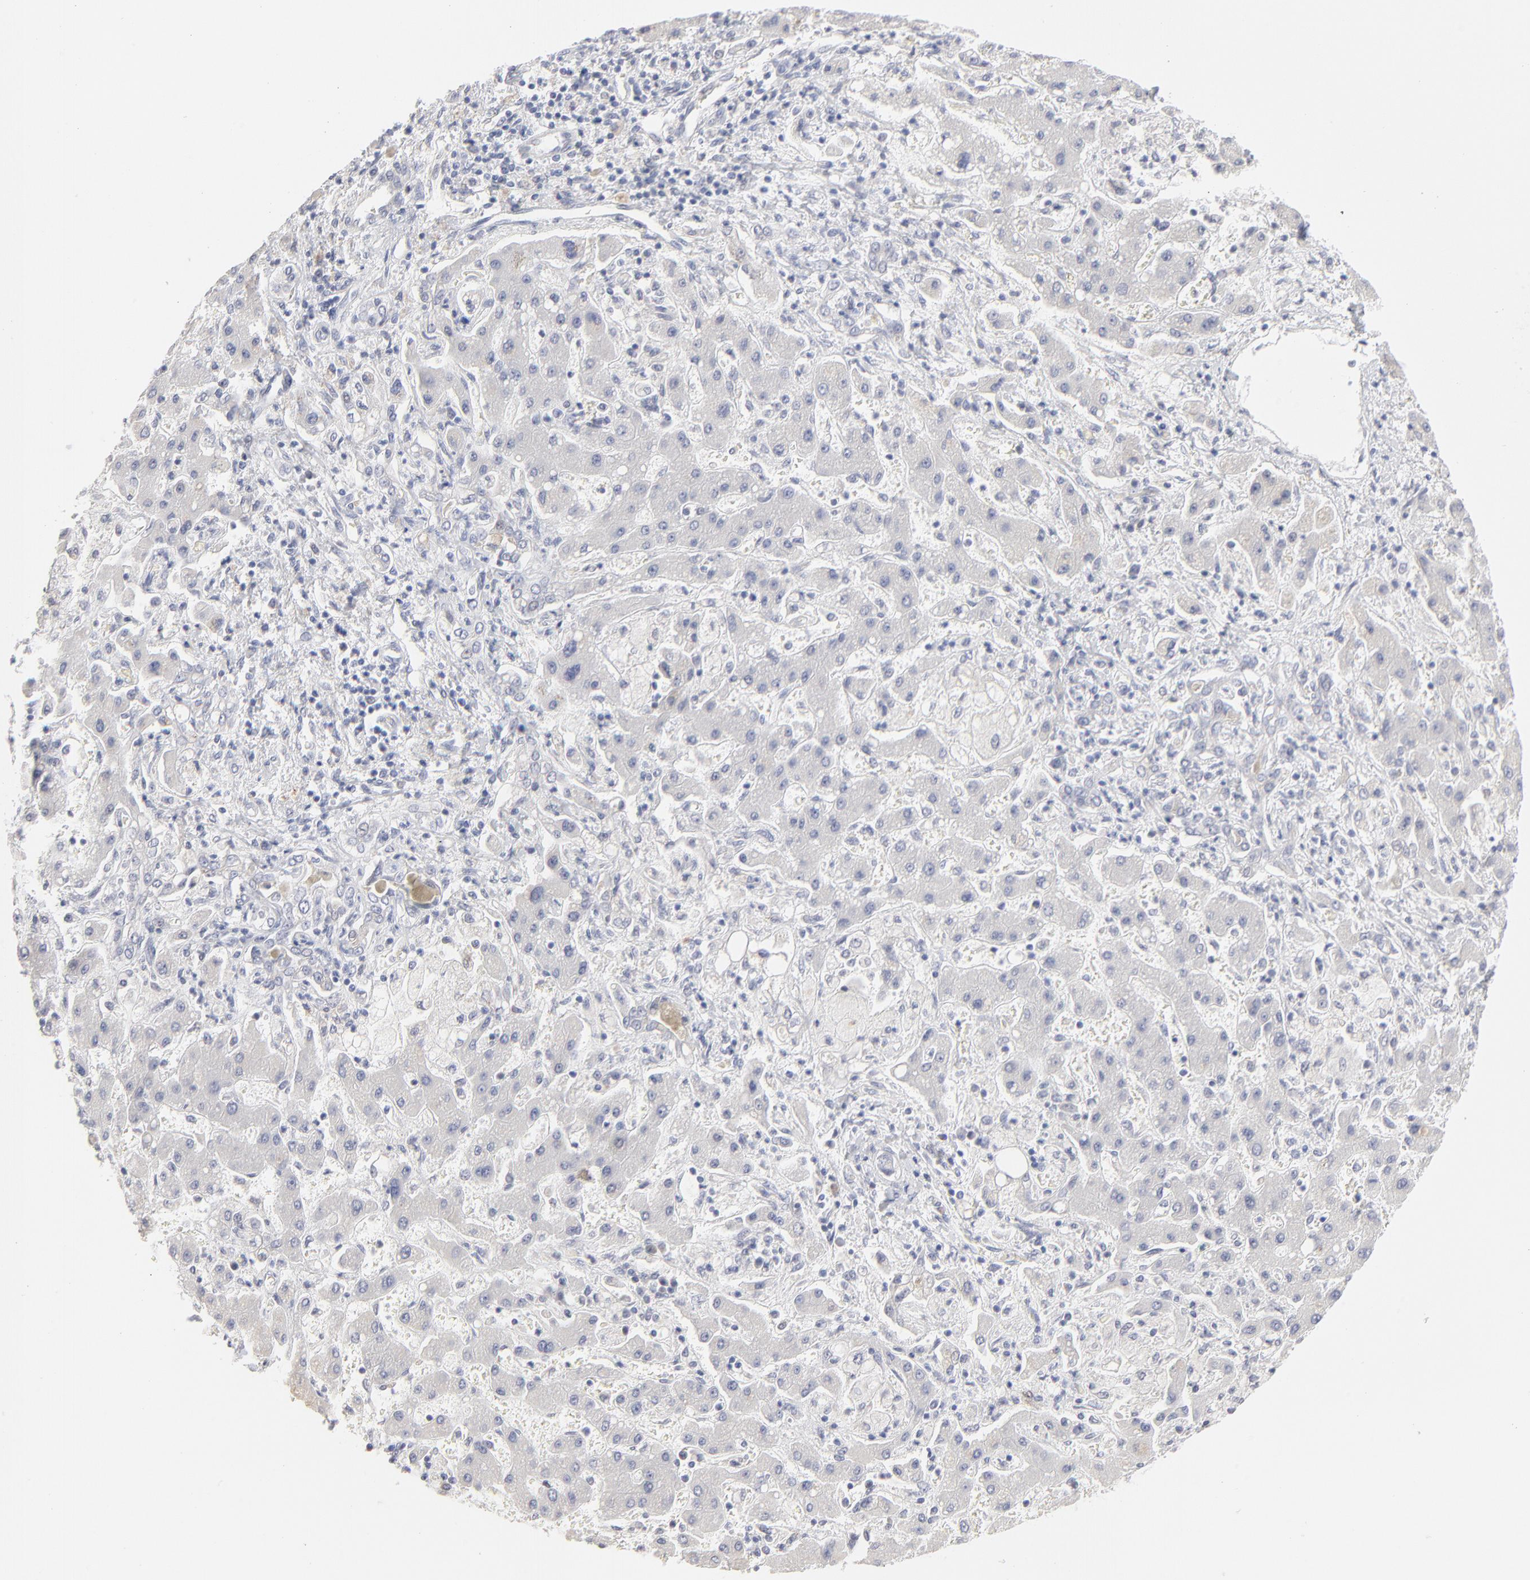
{"staining": {"intensity": "negative", "quantity": "none", "location": "none"}, "tissue": "liver cancer", "cell_type": "Tumor cells", "image_type": "cancer", "snomed": [{"axis": "morphology", "description": "Cholangiocarcinoma"}, {"axis": "topography", "description": "Liver"}], "caption": "A high-resolution photomicrograph shows IHC staining of liver cholangiocarcinoma, which shows no significant positivity in tumor cells. Nuclei are stained in blue.", "gene": "RBM3", "patient": {"sex": "male", "age": 50}}